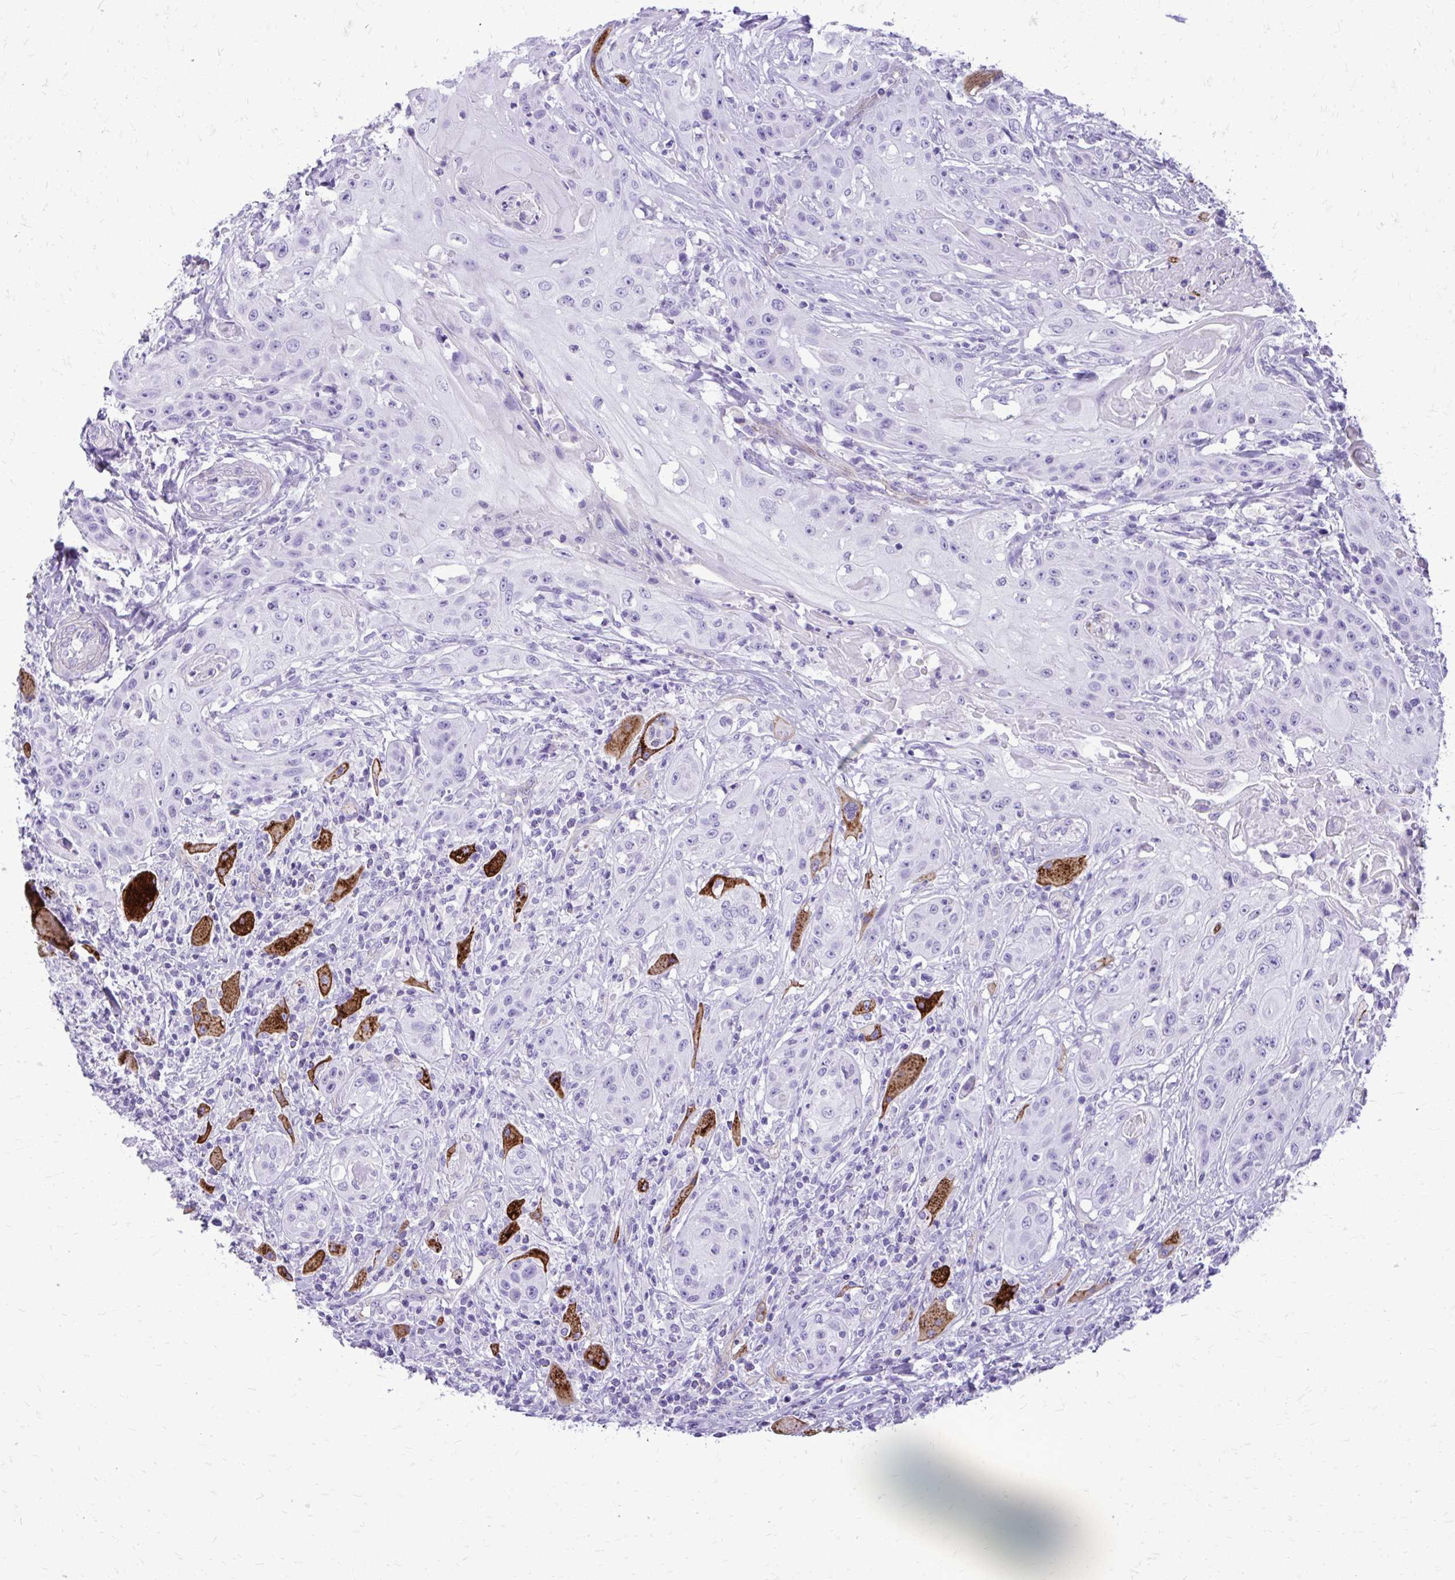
{"staining": {"intensity": "negative", "quantity": "none", "location": "none"}, "tissue": "head and neck cancer", "cell_type": "Tumor cells", "image_type": "cancer", "snomed": [{"axis": "morphology", "description": "Squamous cell carcinoma, NOS"}, {"axis": "topography", "description": "Oral tissue"}, {"axis": "topography", "description": "Head-Neck"}, {"axis": "topography", "description": "Neck, NOS"}], "caption": "Tumor cells are negative for brown protein staining in head and neck cancer (squamous cell carcinoma).", "gene": "PELI3", "patient": {"sex": "female", "age": 55}}